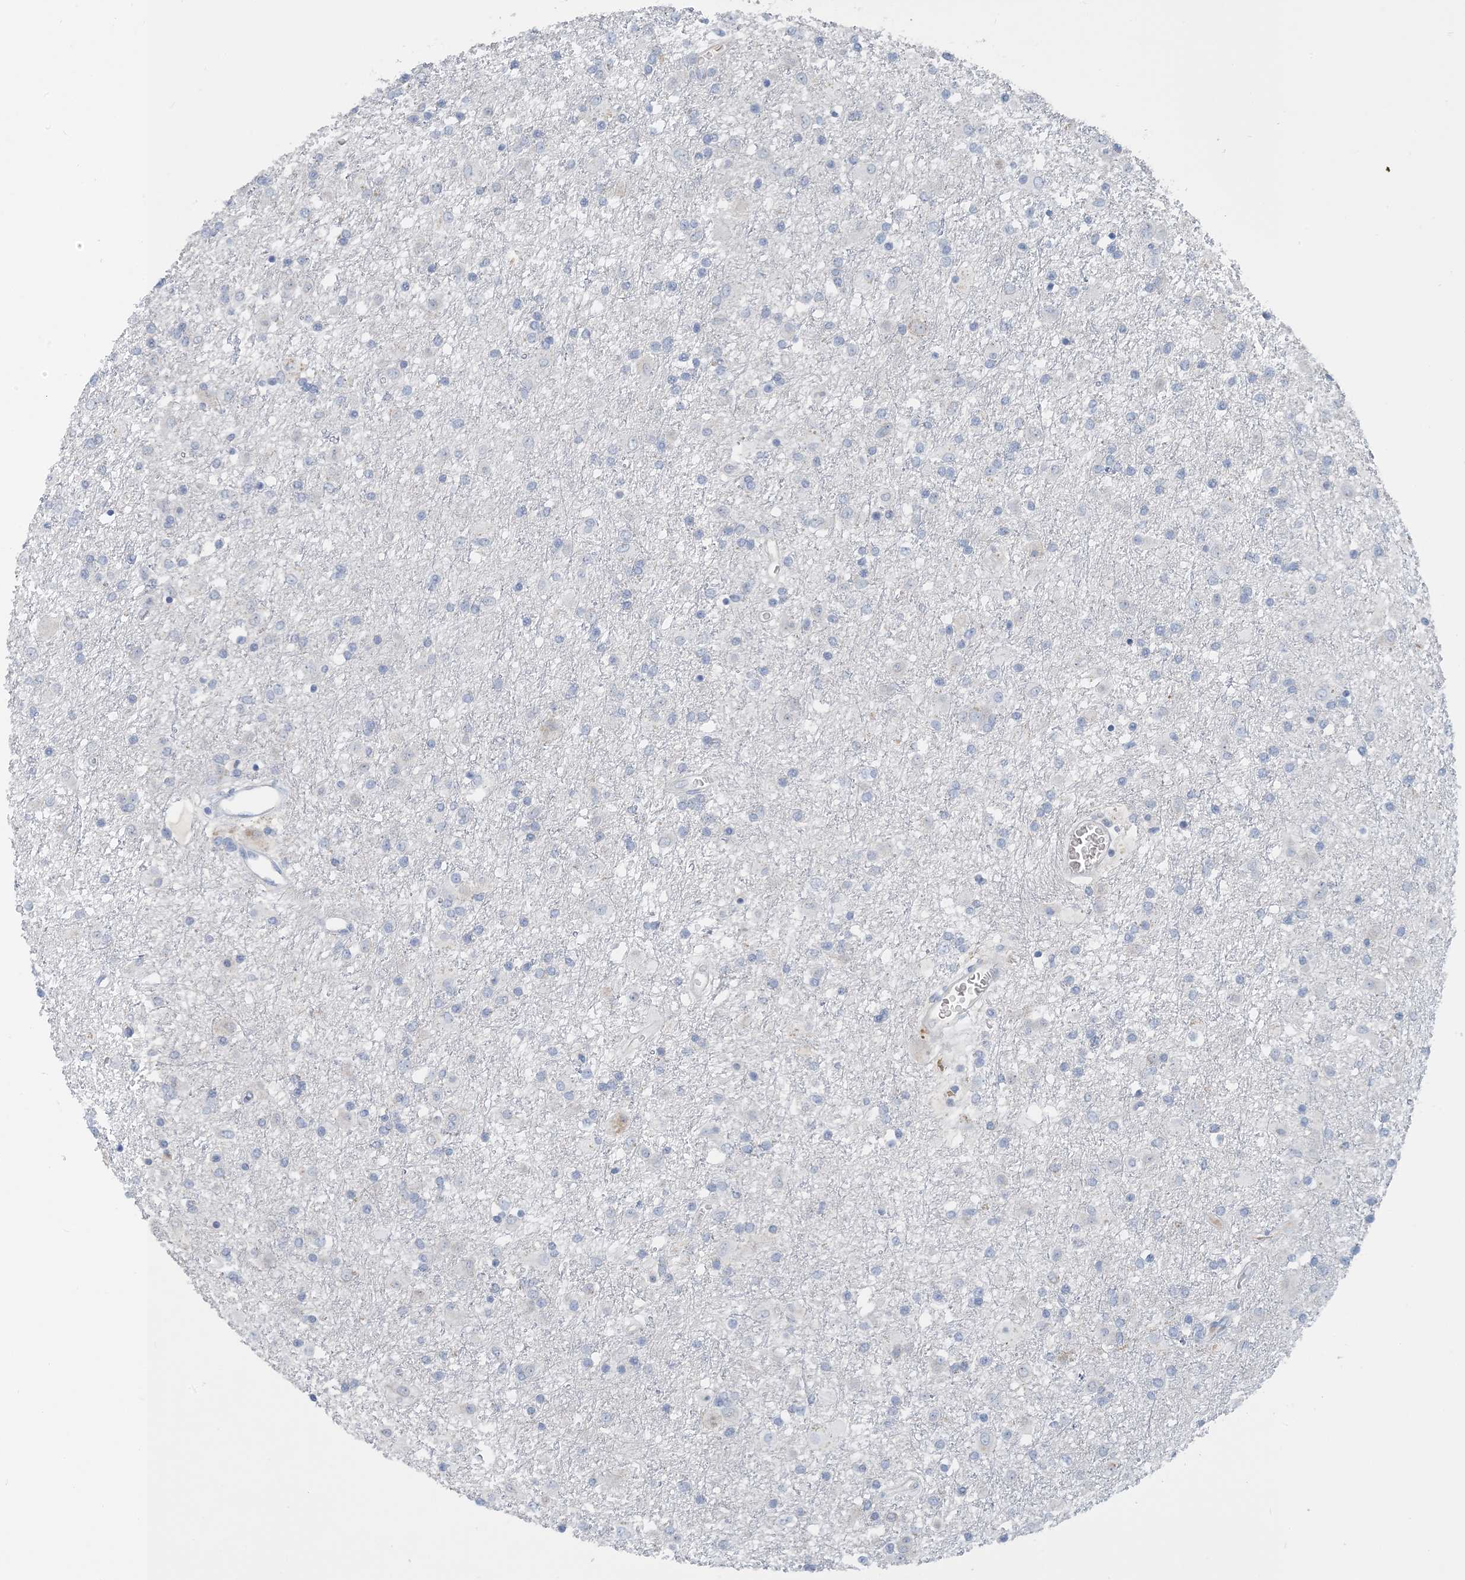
{"staining": {"intensity": "negative", "quantity": "none", "location": "none"}, "tissue": "glioma", "cell_type": "Tumor cells", "image_type": "cancer", "snomed": [{"axis": "morphology", "description": "Glioma, malignant, Low grade"}, {"axis": "topography", "description": "Brain"}], "caption": "There is no significant positivity in tumor cells of glioma. (Stains: DAB (3,3'-diaminobenzidine) immunohistochemistry with hematoxylin counter stain, Microscopy: brightfield microscopy at high magnification).", "gene": "CTRL", "patient": {"sex": "male", "age": 65}}